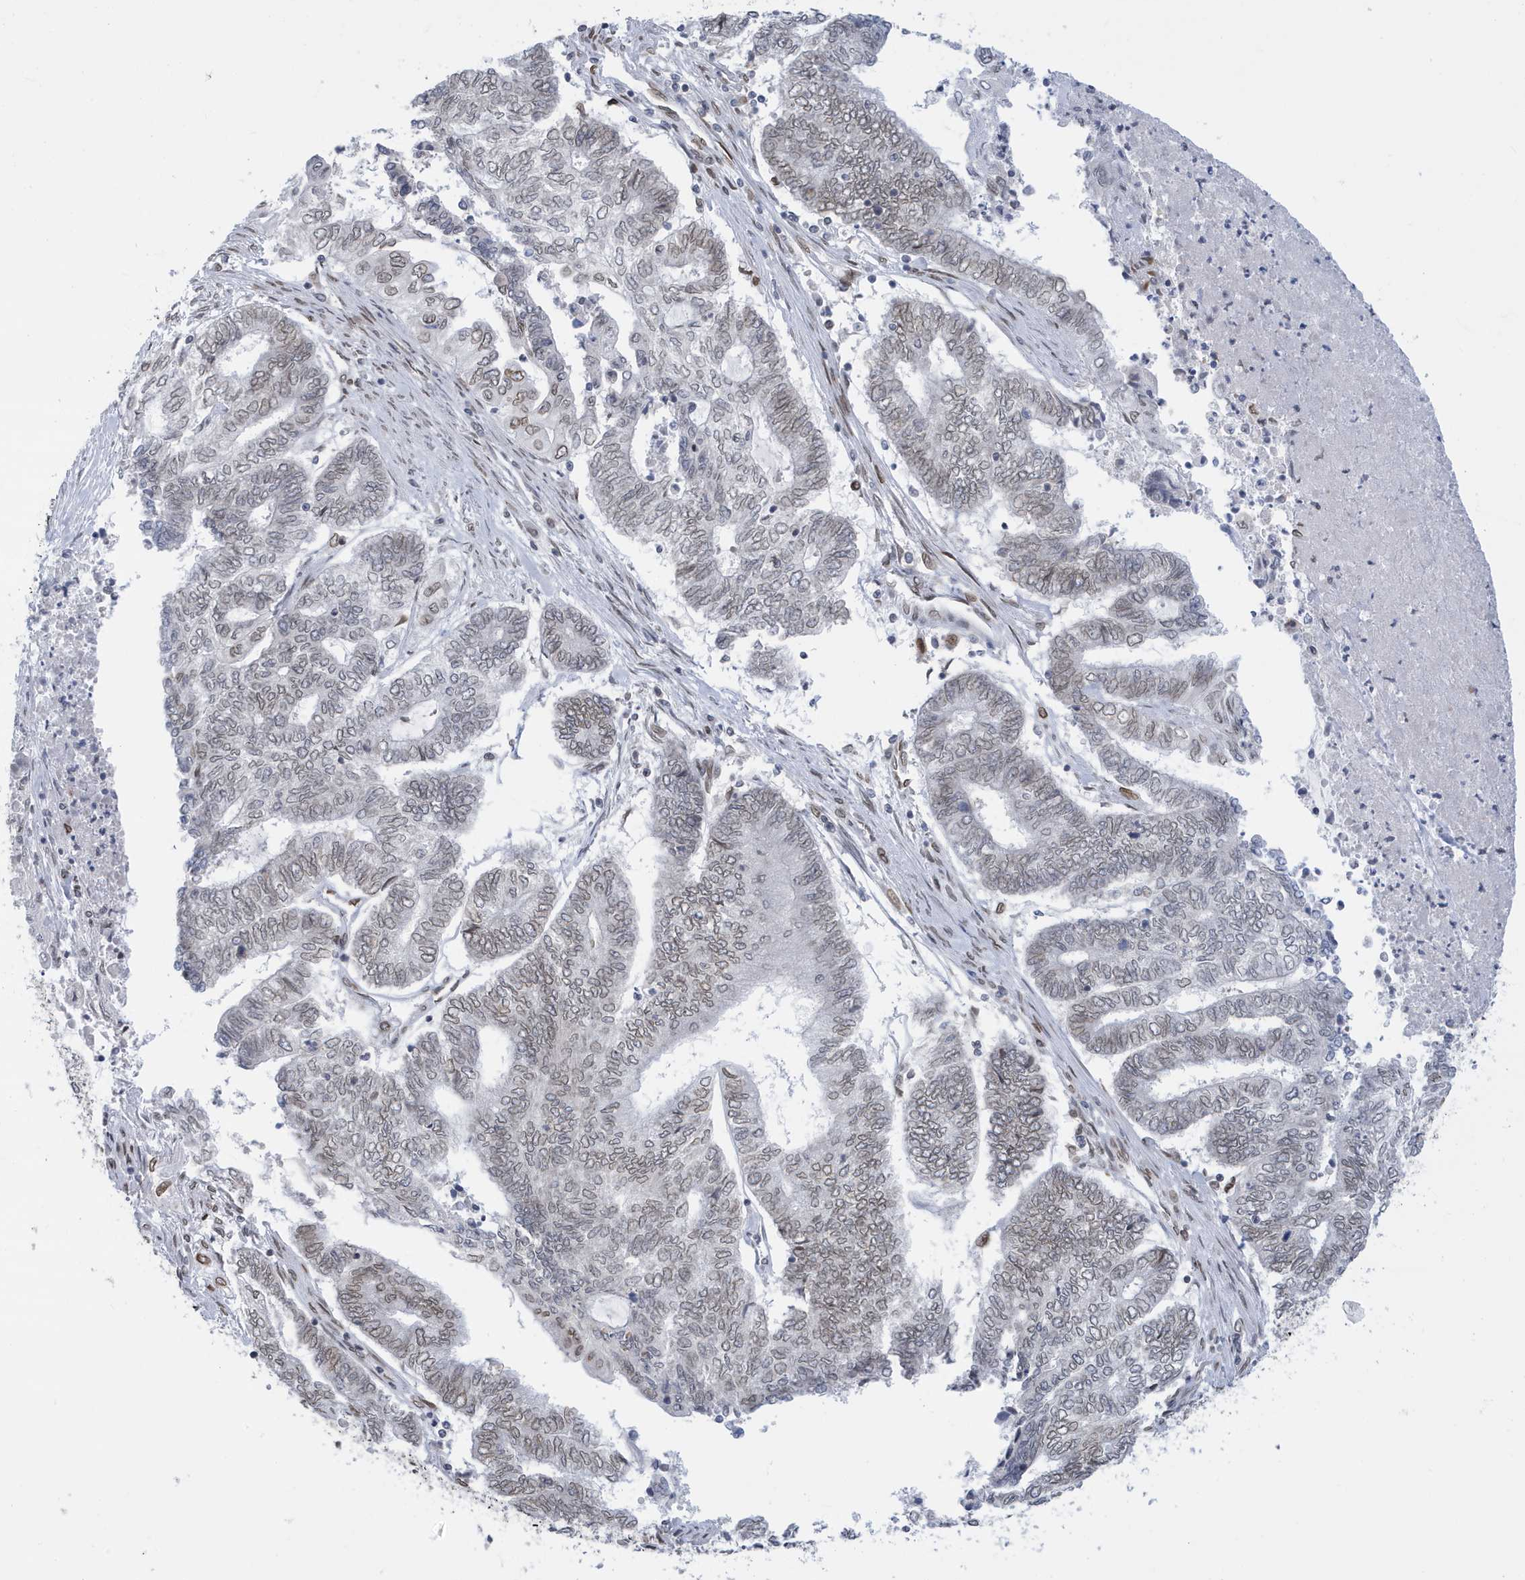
{"staining": {"intensity": "weak", "quantity": ">75%", "location": "nuclear"}, "tissue": "endometrial cancer", "cell_type": "Tumor cells", "image_type": "cancer", "snomed": [{"axis": "morphology", "description": "Adenocarcinoma, NOS"}, {"axis": "topography", "description": "Uterus"}, {"axis": "topography", "description": "Endometrium"}], "caption": "Endometrial cancer (adenocarcinoma) stained with a brown dye reveals weak nuclear positive staining in about >75% of tumor cells.", "gene": "PCYT1A", "patient": {"sex": "female", "age": 70}}